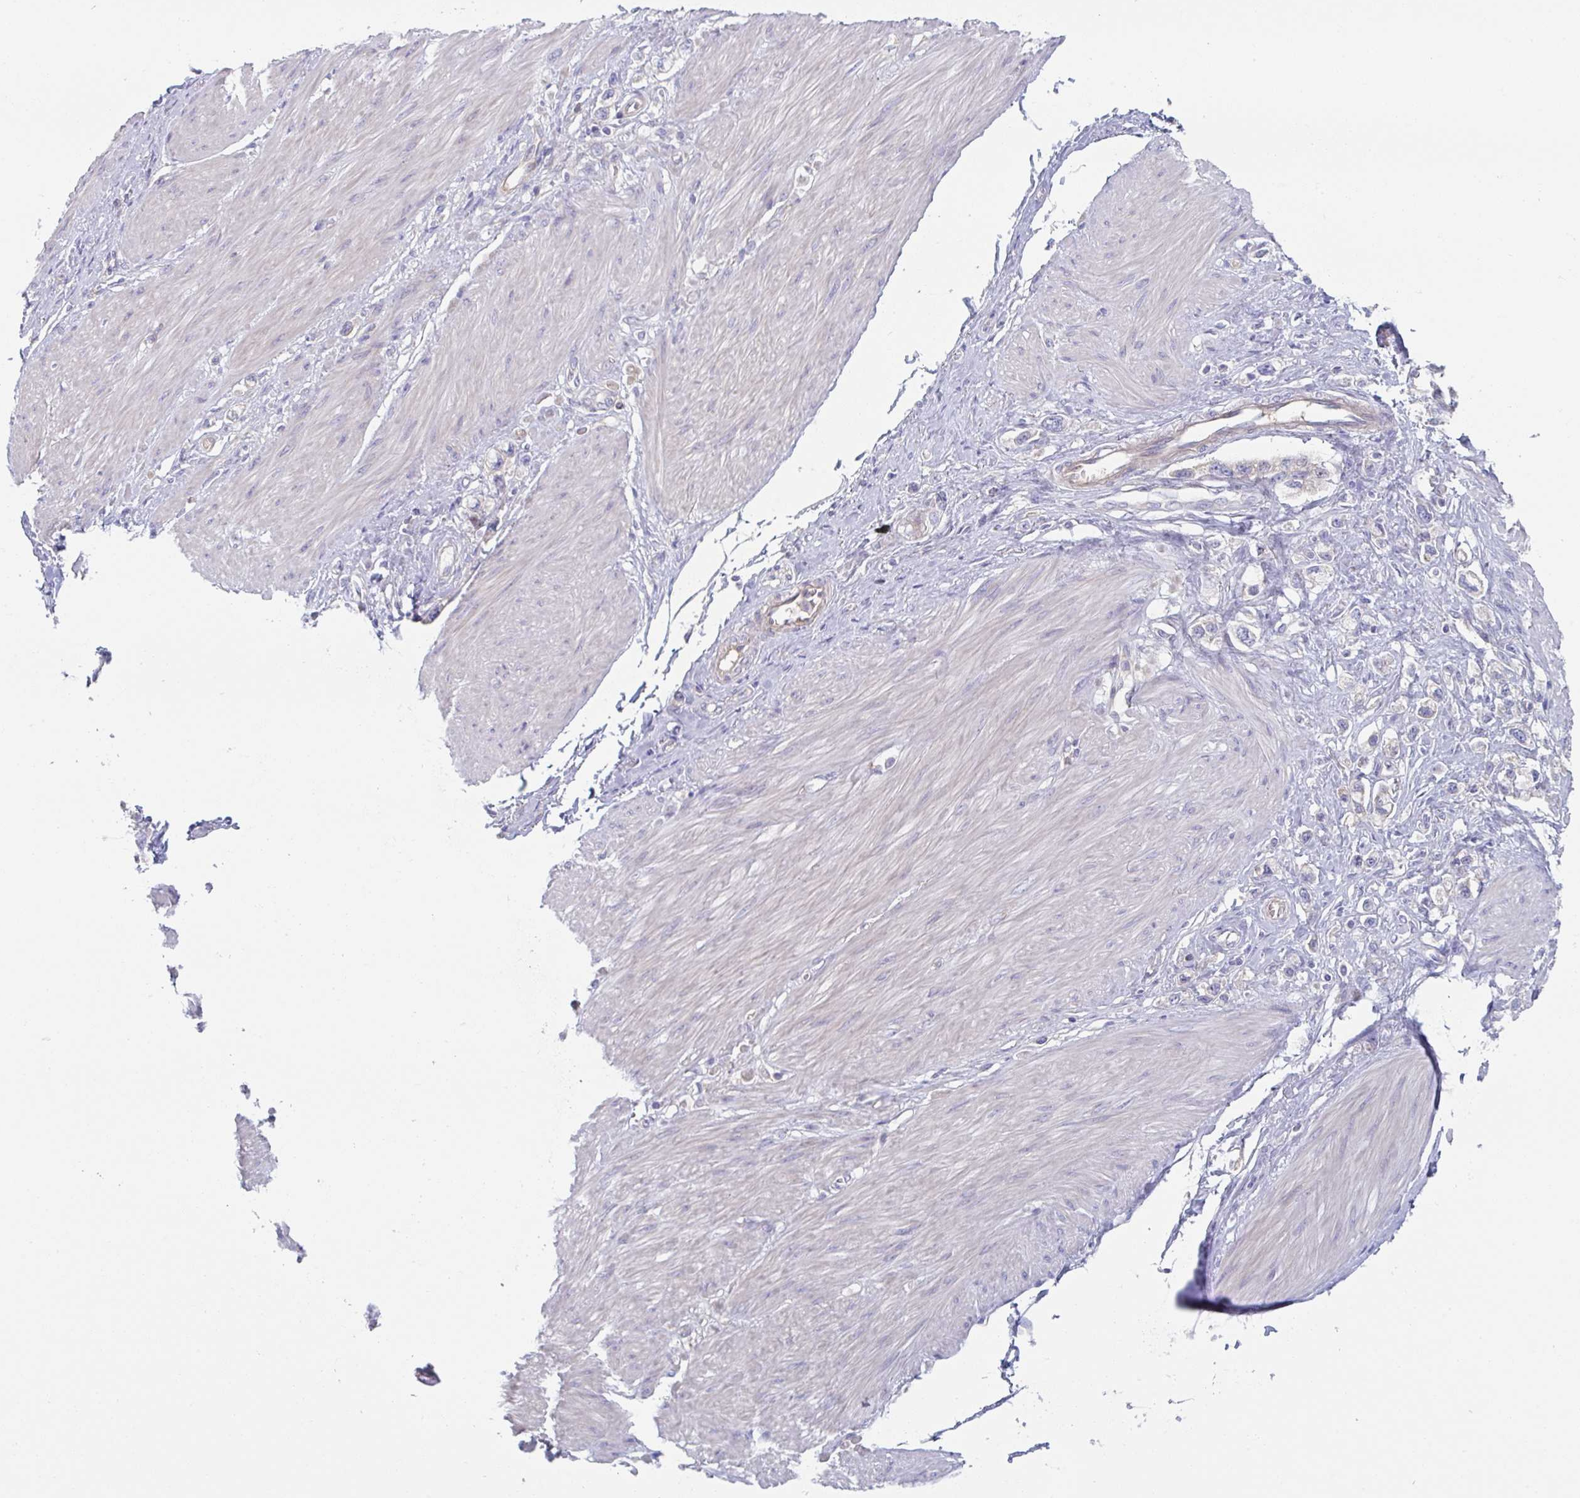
{"staining": {"intensity": "weak", "quantity": "25%-75%", "location": "cytoplasmic/membranous"}, "tissue": "stomach cancer", "cell_type": "Tumor cells", "image_type": "cancer", "snomed": [{"axis": "morphology", "description": "Adenocarcinoma, NOS"}, {"axis": "topography", "description": "Stomach"}], "caption": "There is low levels of weak cytoplasmic/membranous staining in tumor cells of stomach adenocarcinoma, as demonstrated by immunohistochemical staining (brown color).", "gene": "AMPD2", "patient": {"sex": "female", "age": 65}}